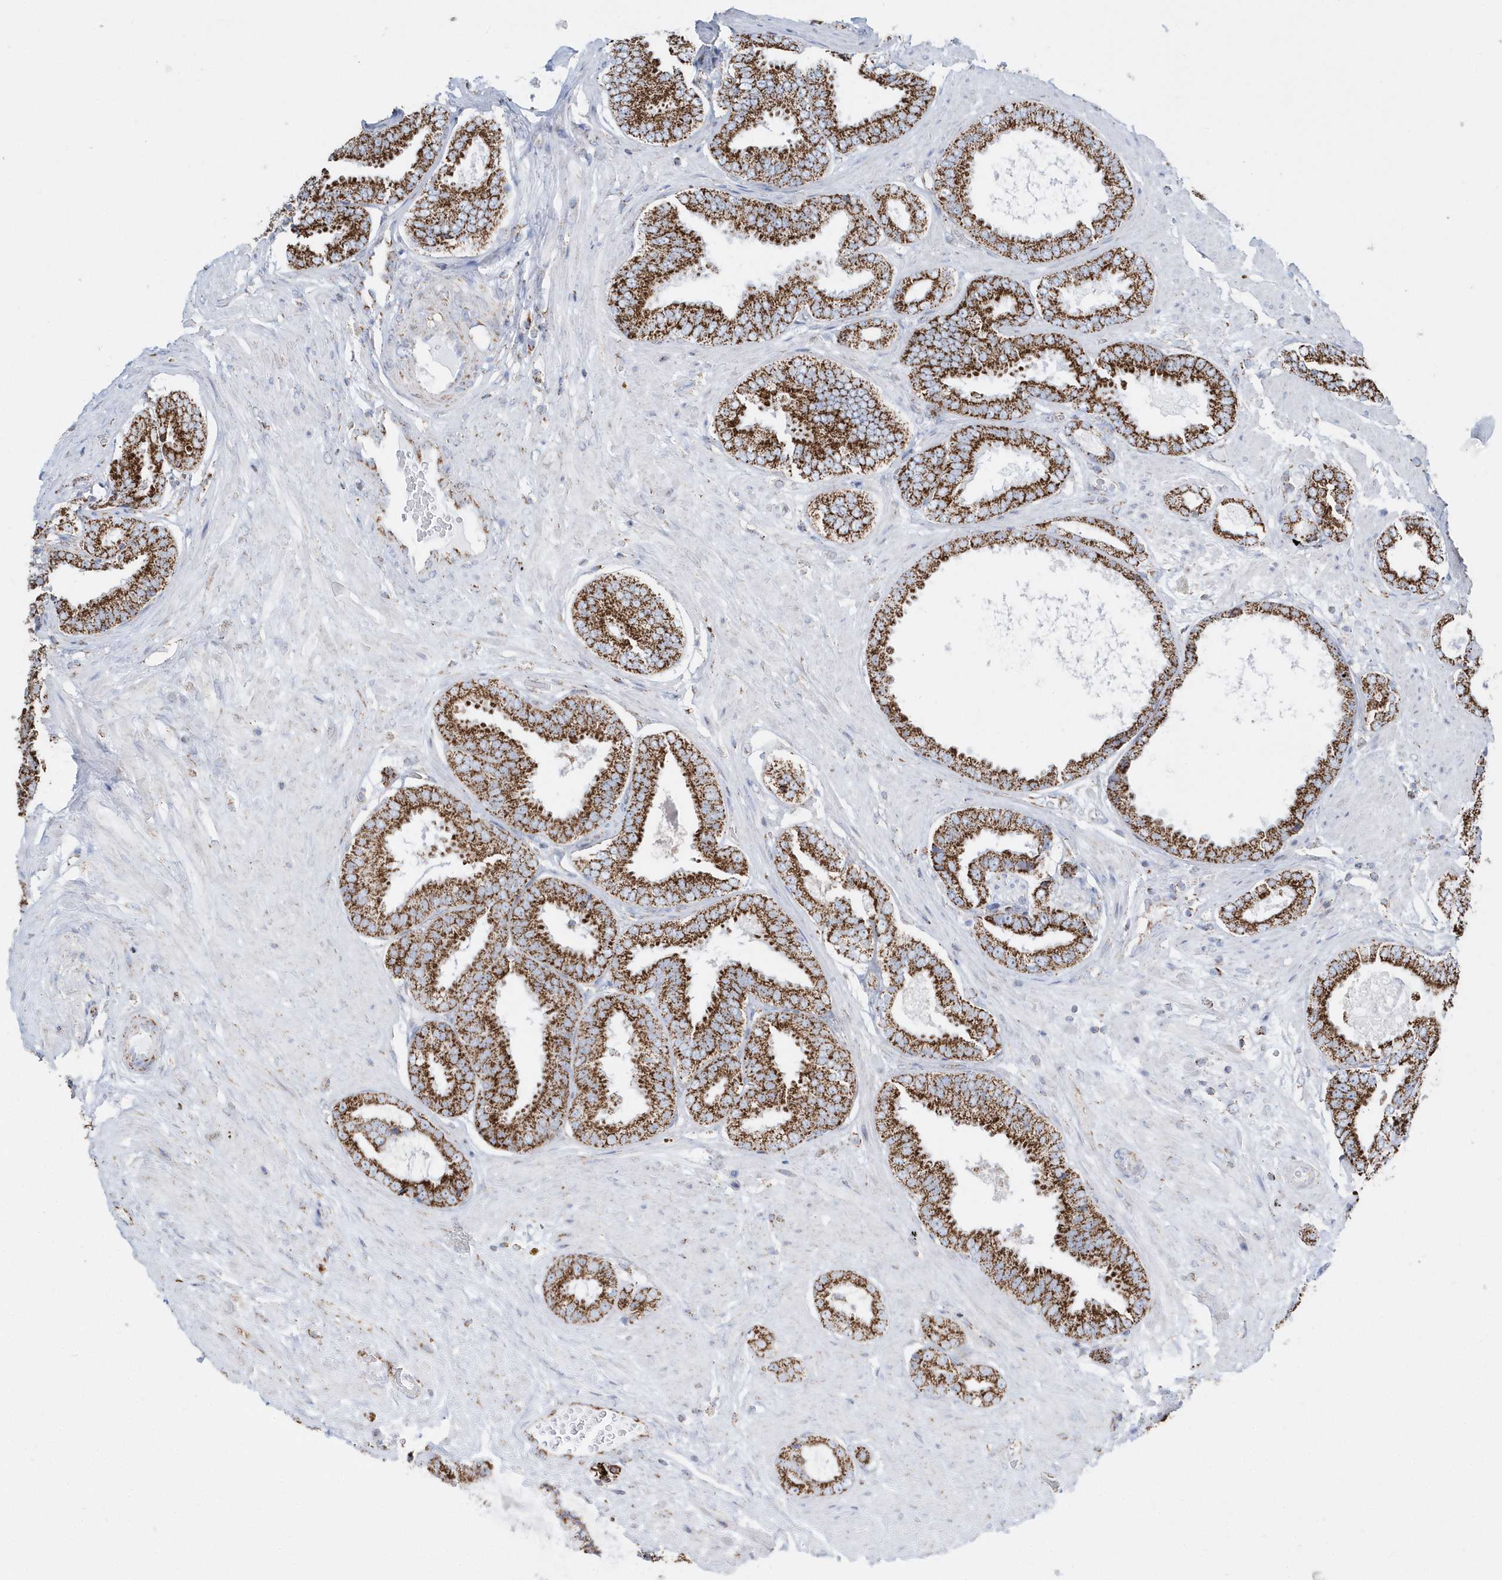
{"staining": {"intensity": "strong", "quantity": ">75%", "location": "cytoplasmic/membranous"}, "tissue": "prostate cancer", "cell_type": "Tumor cells", "image_type": "cancer", "snomed": [{"axis": "morphology", "description": "Normal tissue, NOS"}, {"axis": "morphology", "description": "Adenocarcinoma, Low grade"}, {"axis": "topography", "description": "Prostate"}, {"axis": "topography", "description": "Peripheral nerve tissue"}], "caption": "Brown immunohistochemical staining in prostate cancer (adenocarcinoma (low-grade)) reveals strong cytoplasmic/membranous staining in about >75% of tumor cells.", "gene": "TMCO6", "patient": {"sex": "male", "age": 71}}